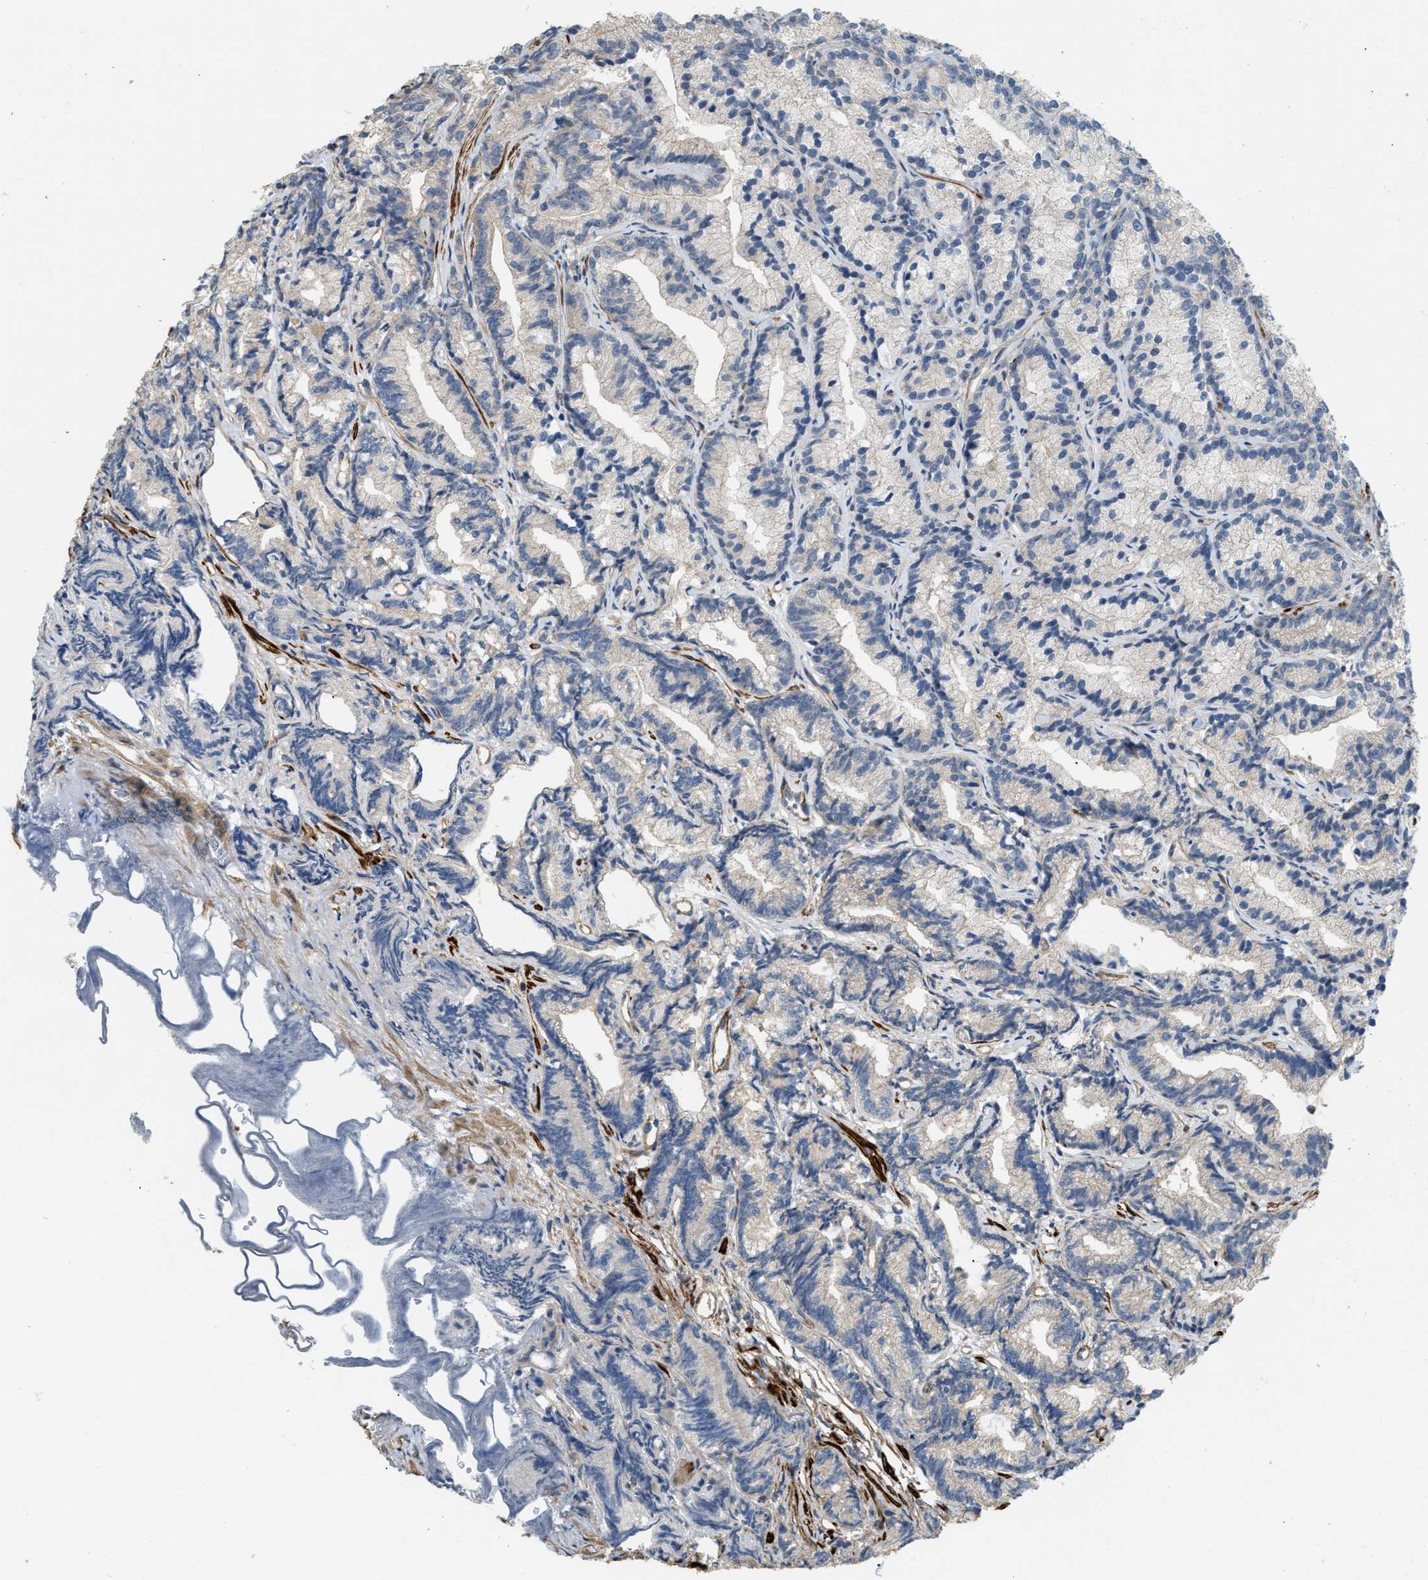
{"staining": {"intensity": "weak", "quantity": "<25%", "location": "cytoplasmic/membranous"}, "tissue": "prostate cancer", "cell_type": "Tumor cells", "image_type": "cancer", "snomed": [{"axis": "morphology", "description": "Adenocarcinoma, Low grade"}, {"axis": "topography", "description": "Prostate"}], "caption": "DAB immunohistochemical staining of human prostate cancer (low-grade adenocarcinoma) reveals no significant staining in tumor cells.", "gene": "BTN3A2", "patient": {"sex": "male", "age": 89}}